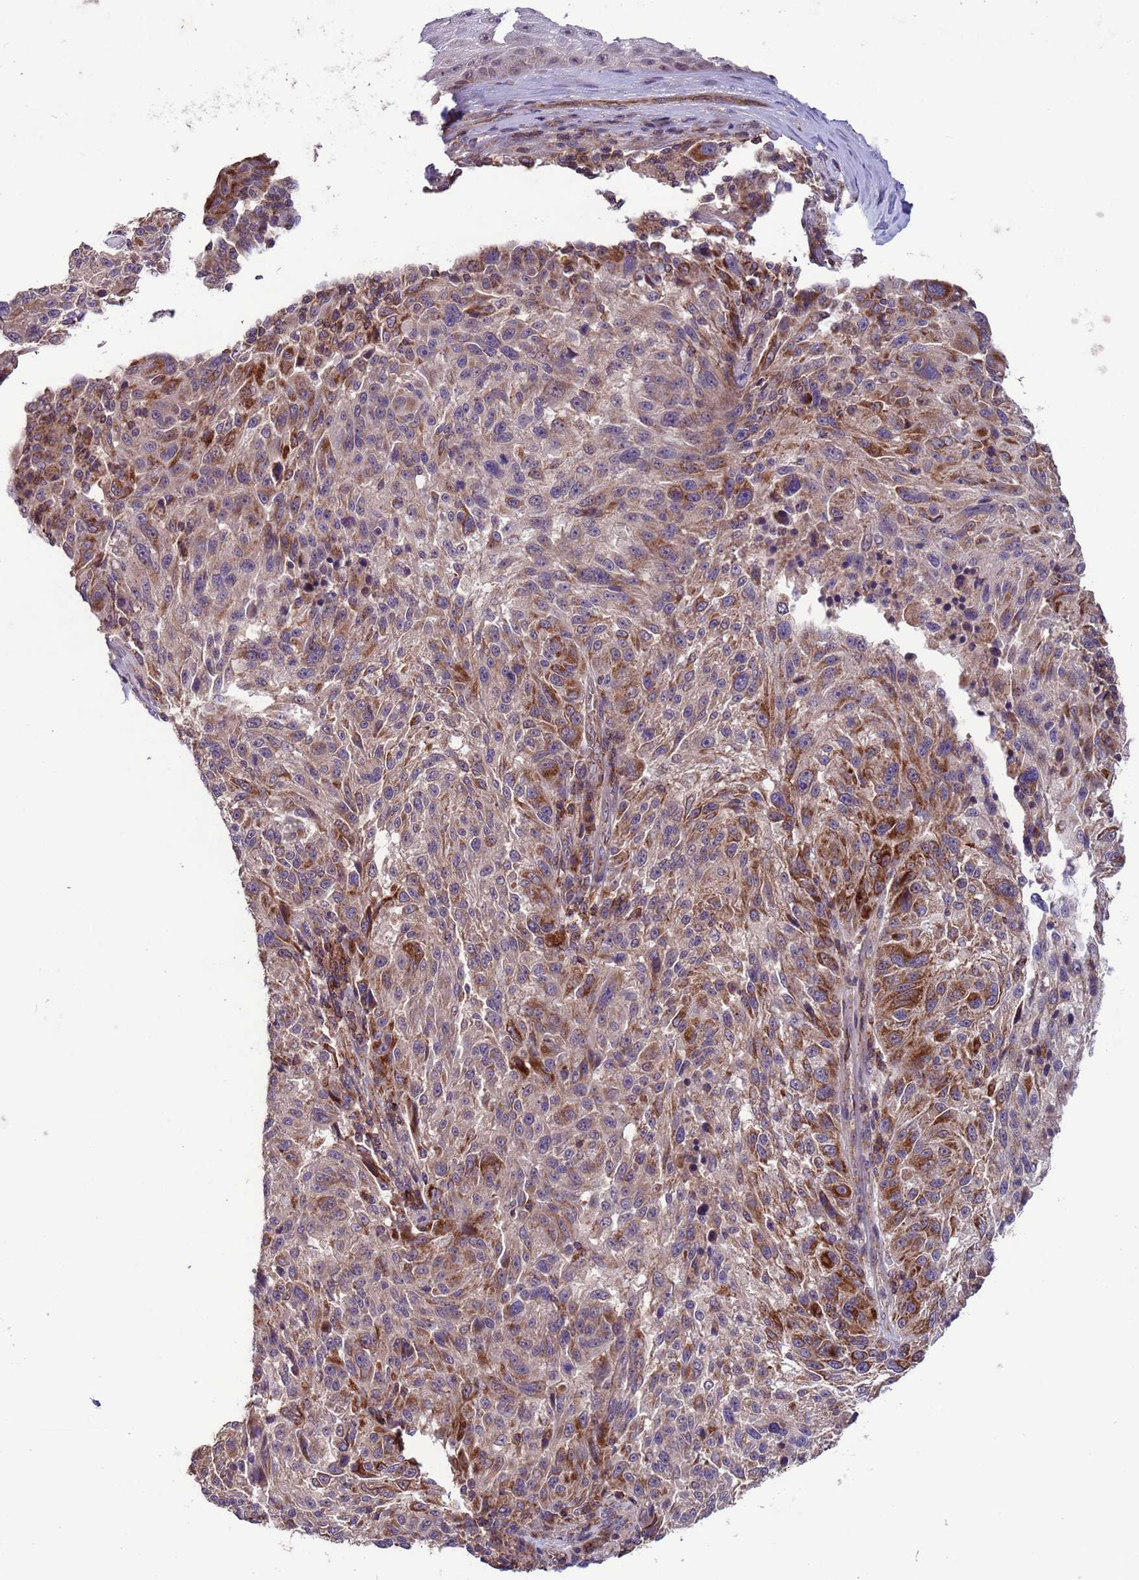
{"staining": {"intensity": "moderate", "quantity": ">75%", "location": "cytoplasmic/membranous"}, "tissue": "melanoma", "cell_type": "Tumor cells", "image_type": "cancer", "snomed": [{"axis": "morphology", "description": "Malignant melanoma, NOS"}, {"axis": "topography", "description": "Skin"}], "caption": "High-magnification brightfield microscopy of melanoma stained with DAB (brown) and counterstained with hematoxylin (blue). tumor cells exhibit moderate cytoplasmic/membranous expression is present in approximately>75% of cells.", "gene": "ACAD8", "patient": {"sex": "male", "age": 53}}